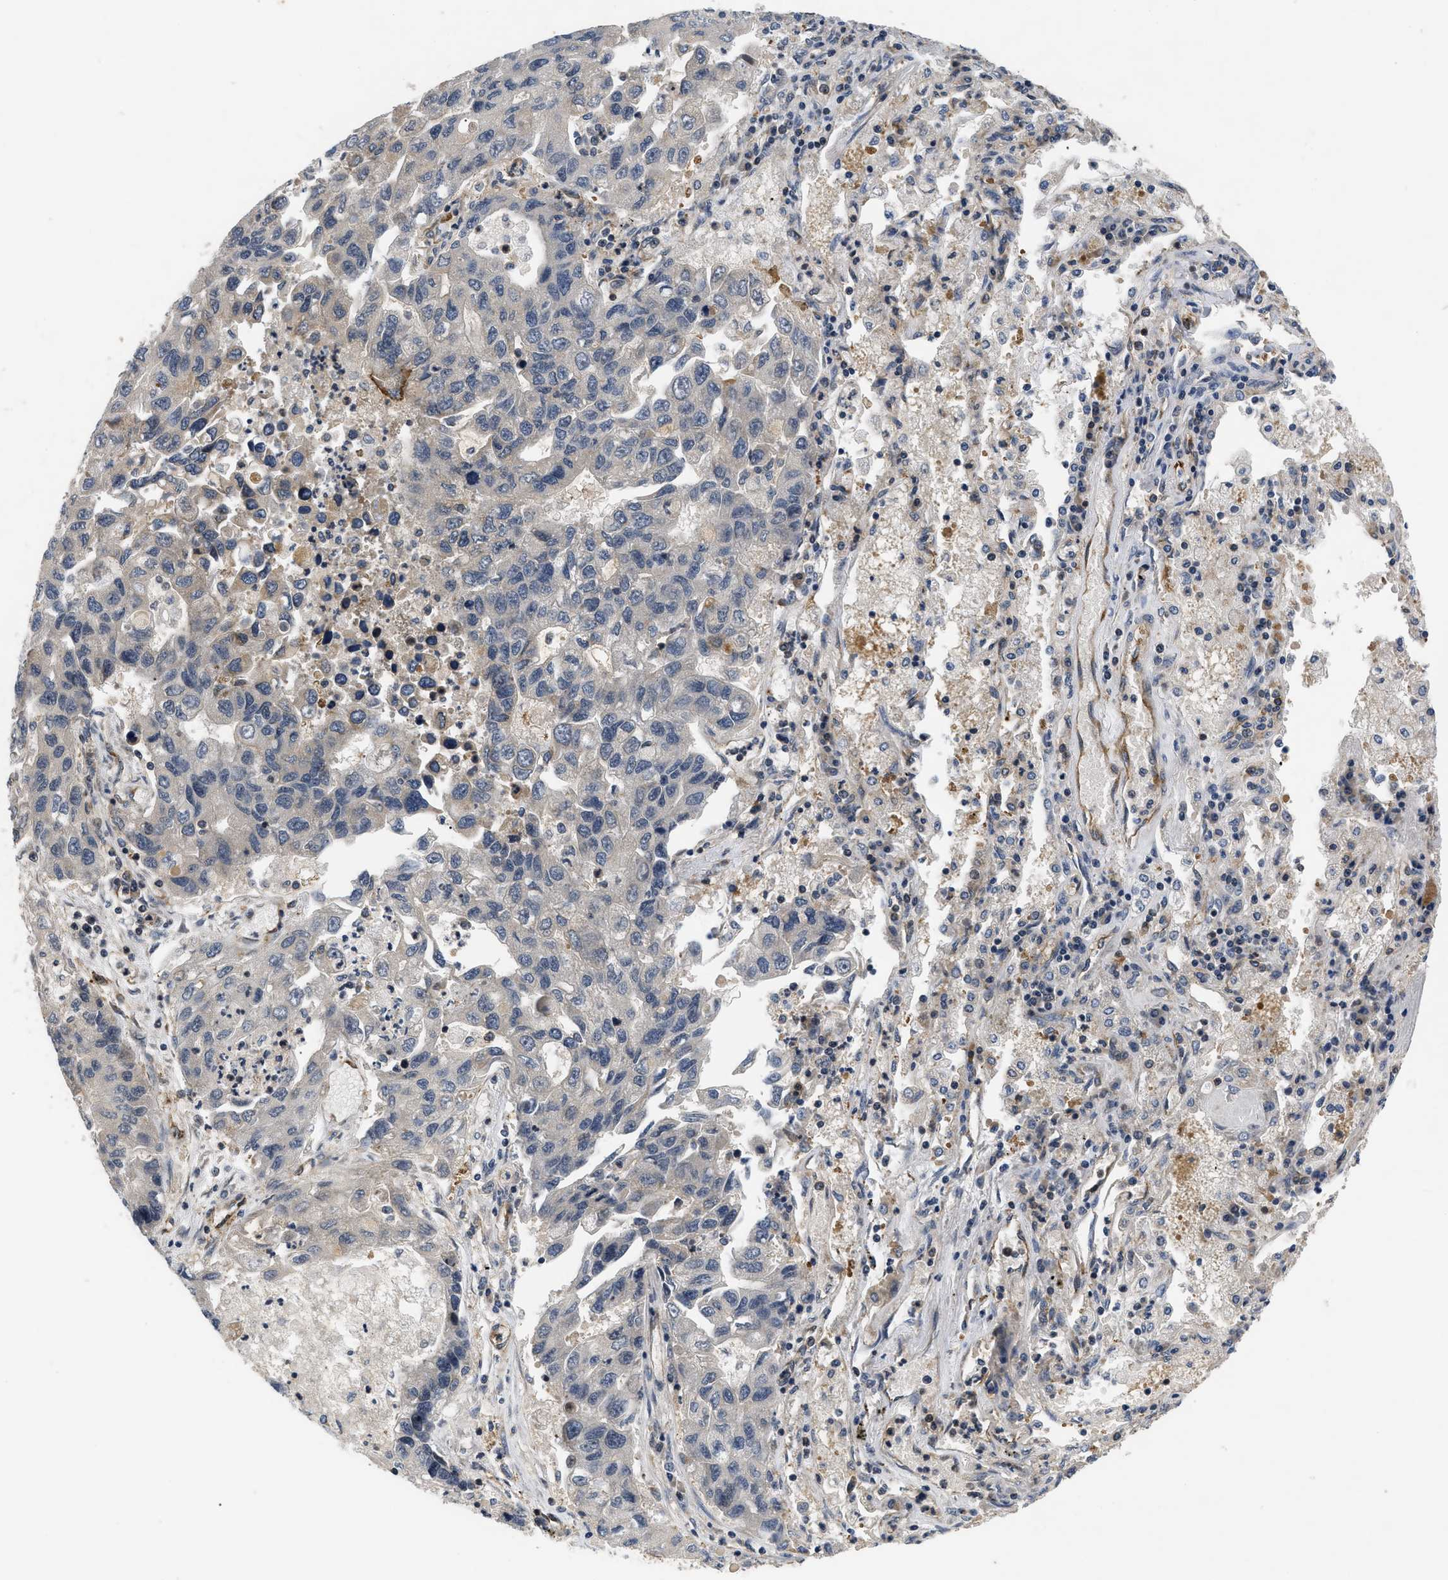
{"staining": {"intensity": "negative", "quantity": "none", "location": "none"}, "tissue": "lung cancer", "cell_type": "Tumor cells", "image_type": "cancer", "snomed": [{"axis": "morphology", "description": "Adenocarcinoma, NOS"}, {"axis": "topography", "description": "Lung"}], "caption": "Lung adenocarcinoma stained for a protein using immunohistochemistry (IHC) displays no positivity tumor cells.", "gene": "HMGCR", "patient": {"sex": "female", "age": 51}}